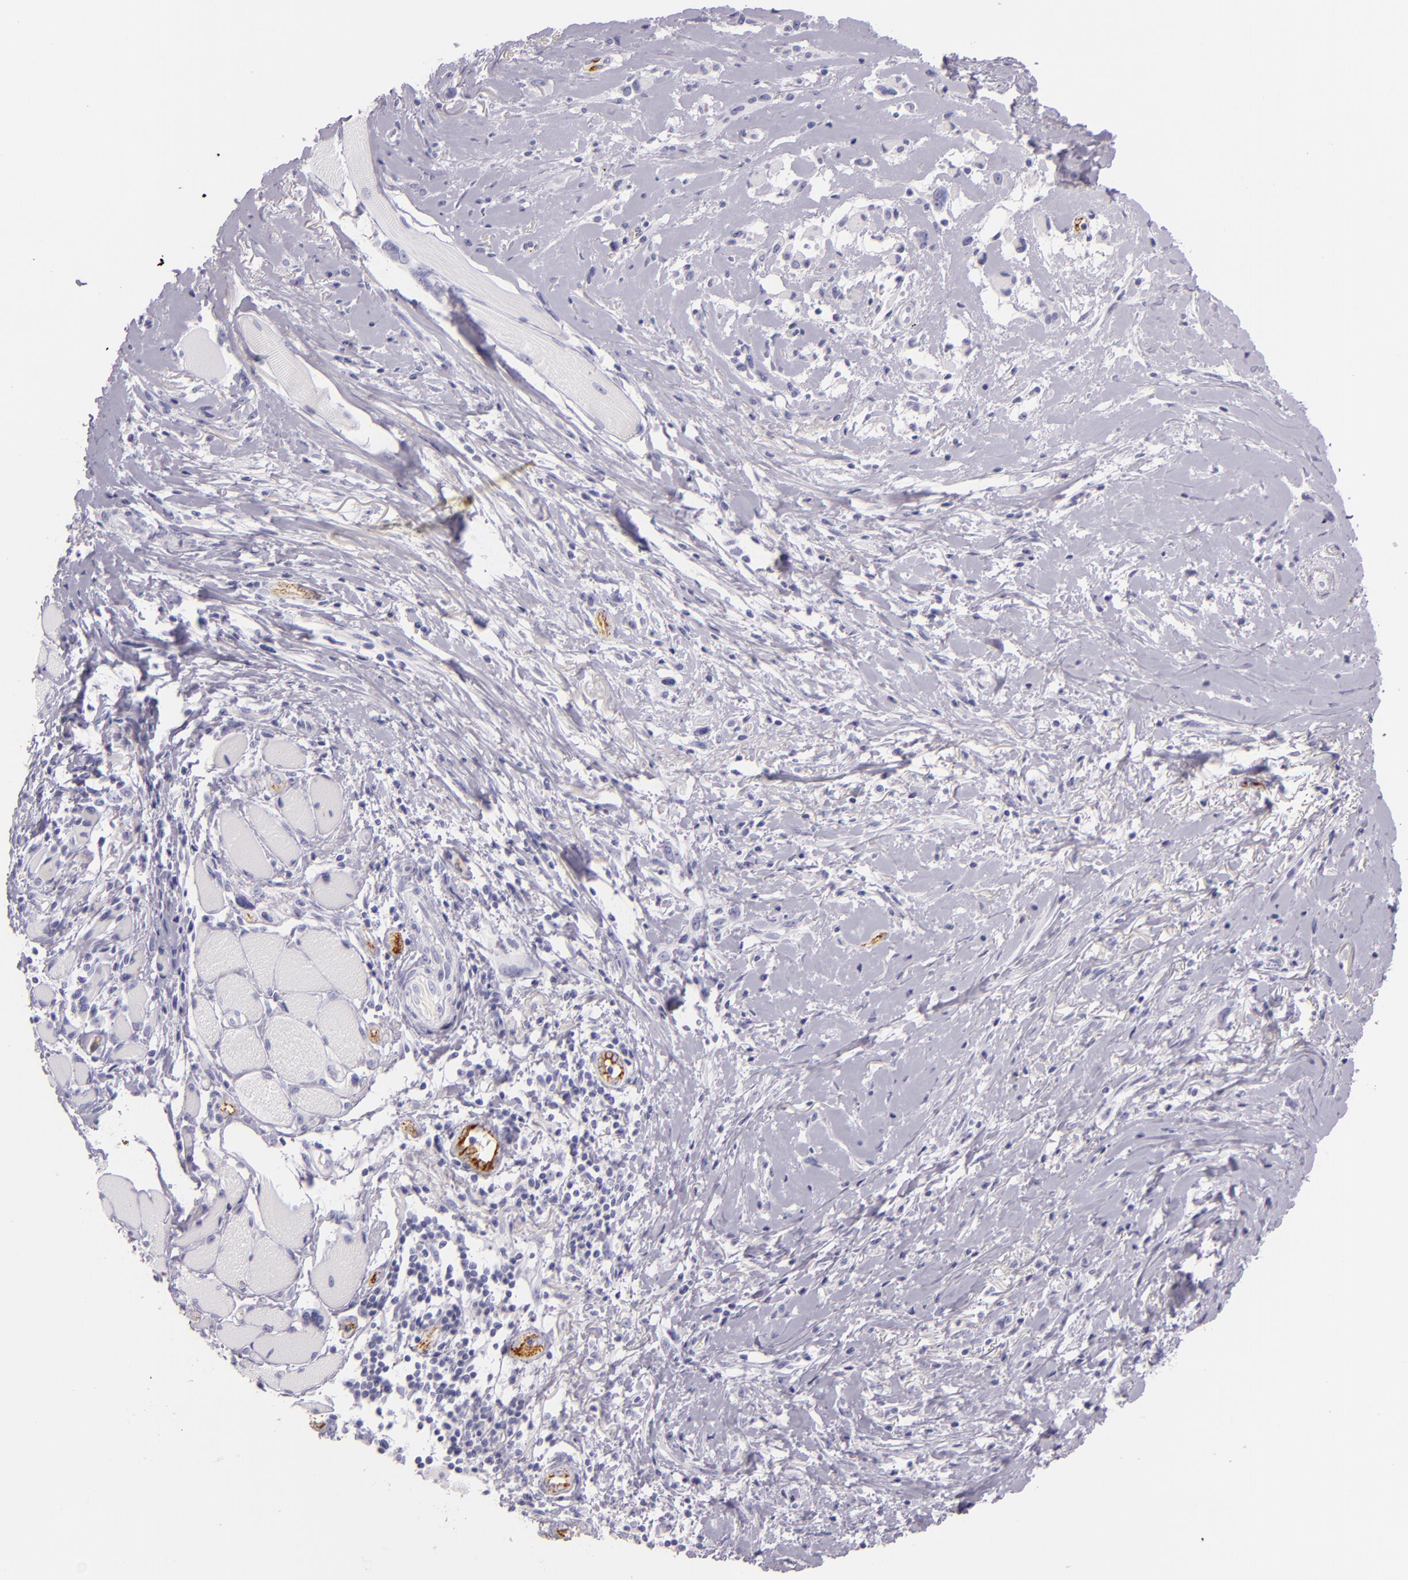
{"staining": {"intensity": "negative", "quantity": "none", "location": "none"}, "tissue": "melanoma", "cell_type": "Tumor cells", "image_type": "cancer", "snomed": [{"axis": "morphology", "description": "Malignant melanoma, NOS"}, {"axis": "topography", "description": "Skin"}], "caption": "High power microscopy micrograph of an immunohistochemistry histopathology image of malignant melanoma, revealing no significant expression in tumor cells.", "gene": "SELP", "patient": {"sex": "male", "age": 91}}